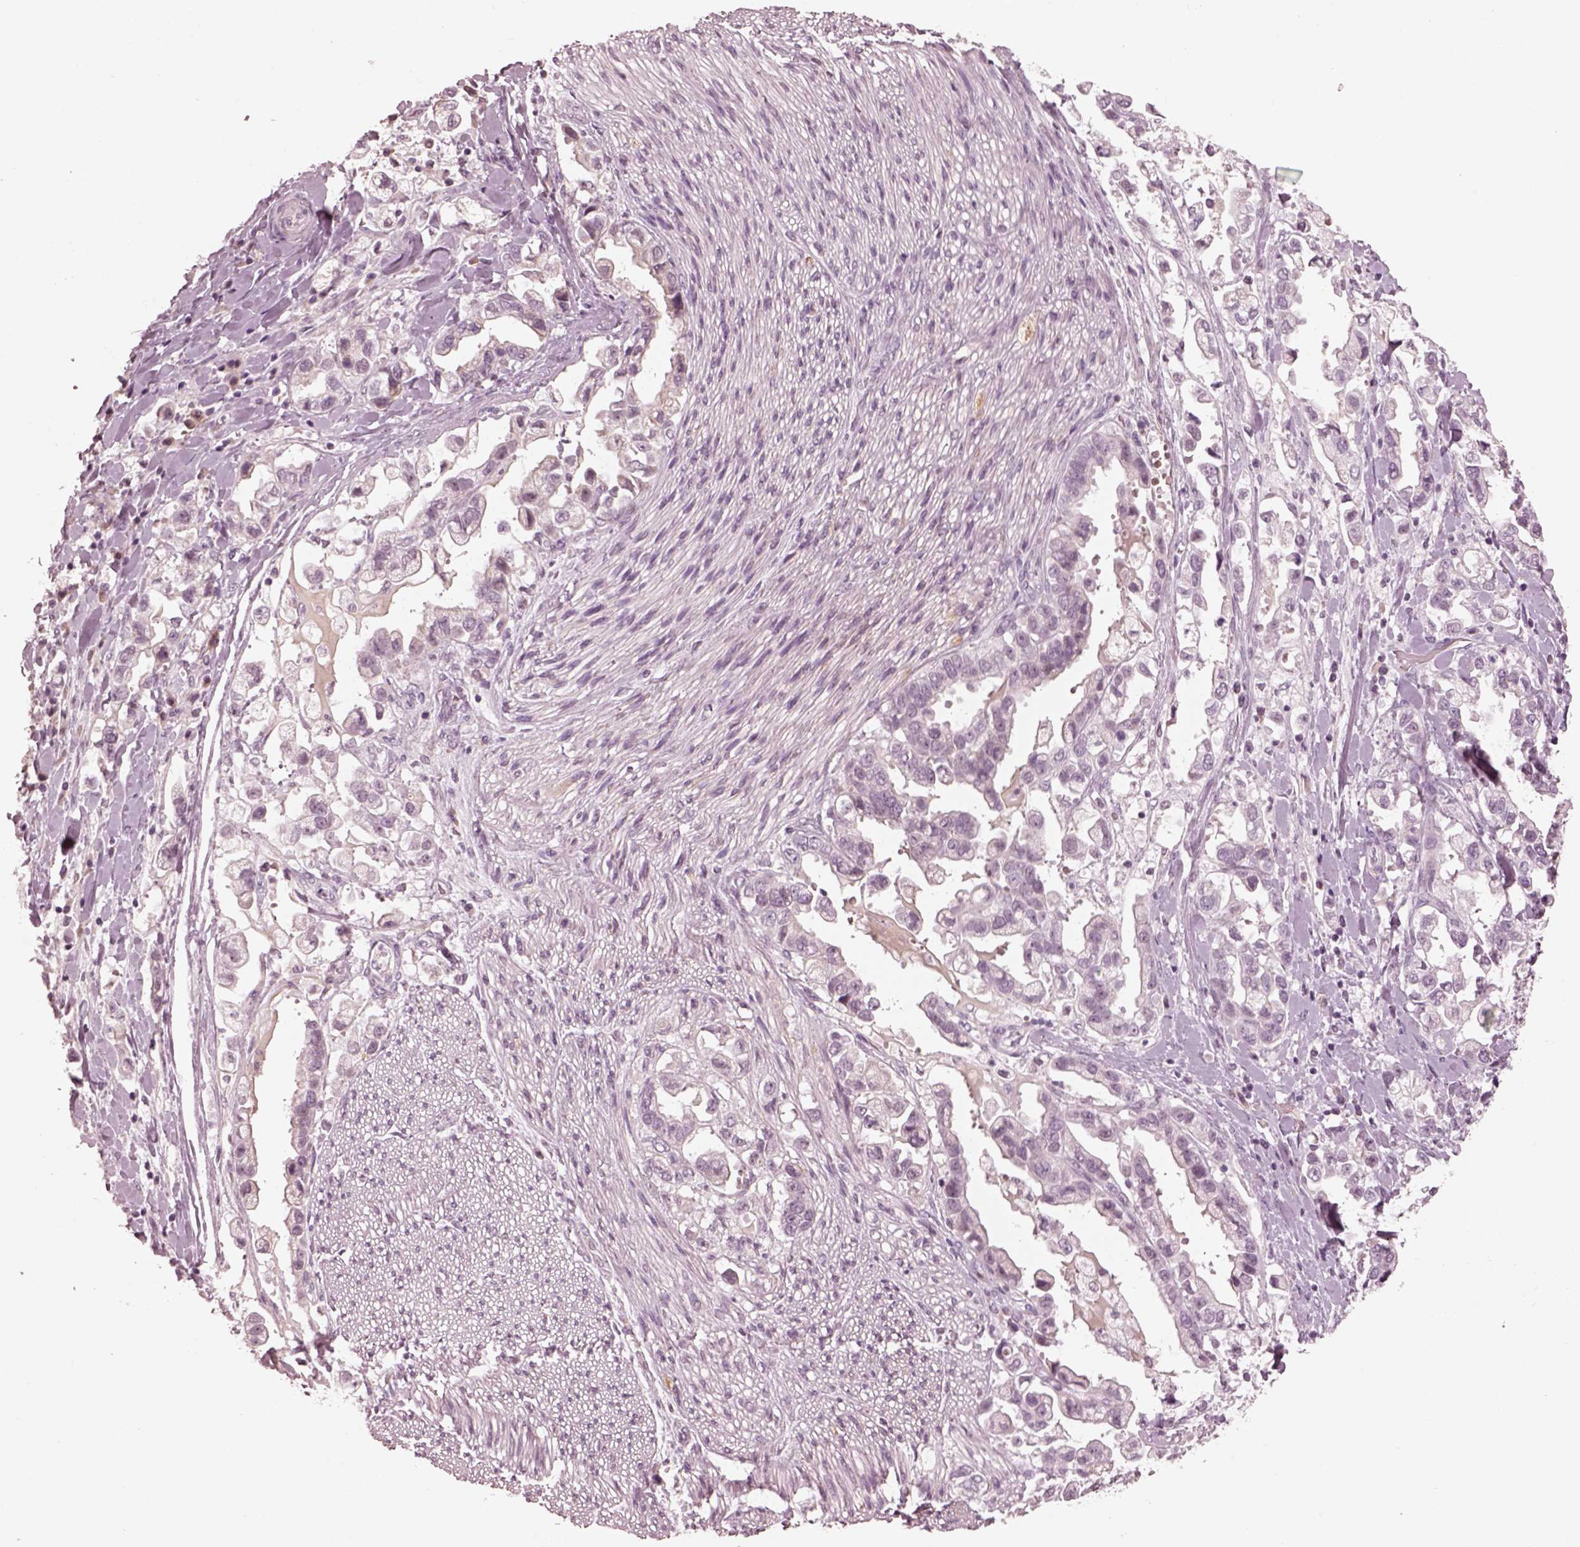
{"staining": {"intensity": "negative", "quantity": "none", "location": "none"}, "tissue": "stomach cancer", "cell_type": "Tumor cells", "image_type": "cancer", "snomed": [{"axis": "morphology", "description": "Adenocarcinoma, NOS"}, {"axis": "topography", "description": "Stomach"}], "caption": "Immunohistochemistry (IHC) of stomach cancer (adenocarcinoma) exhibits no positivity in tumor cells.", "gene": "KCNA2", "patient": {"sex": "male", "age": 59}}